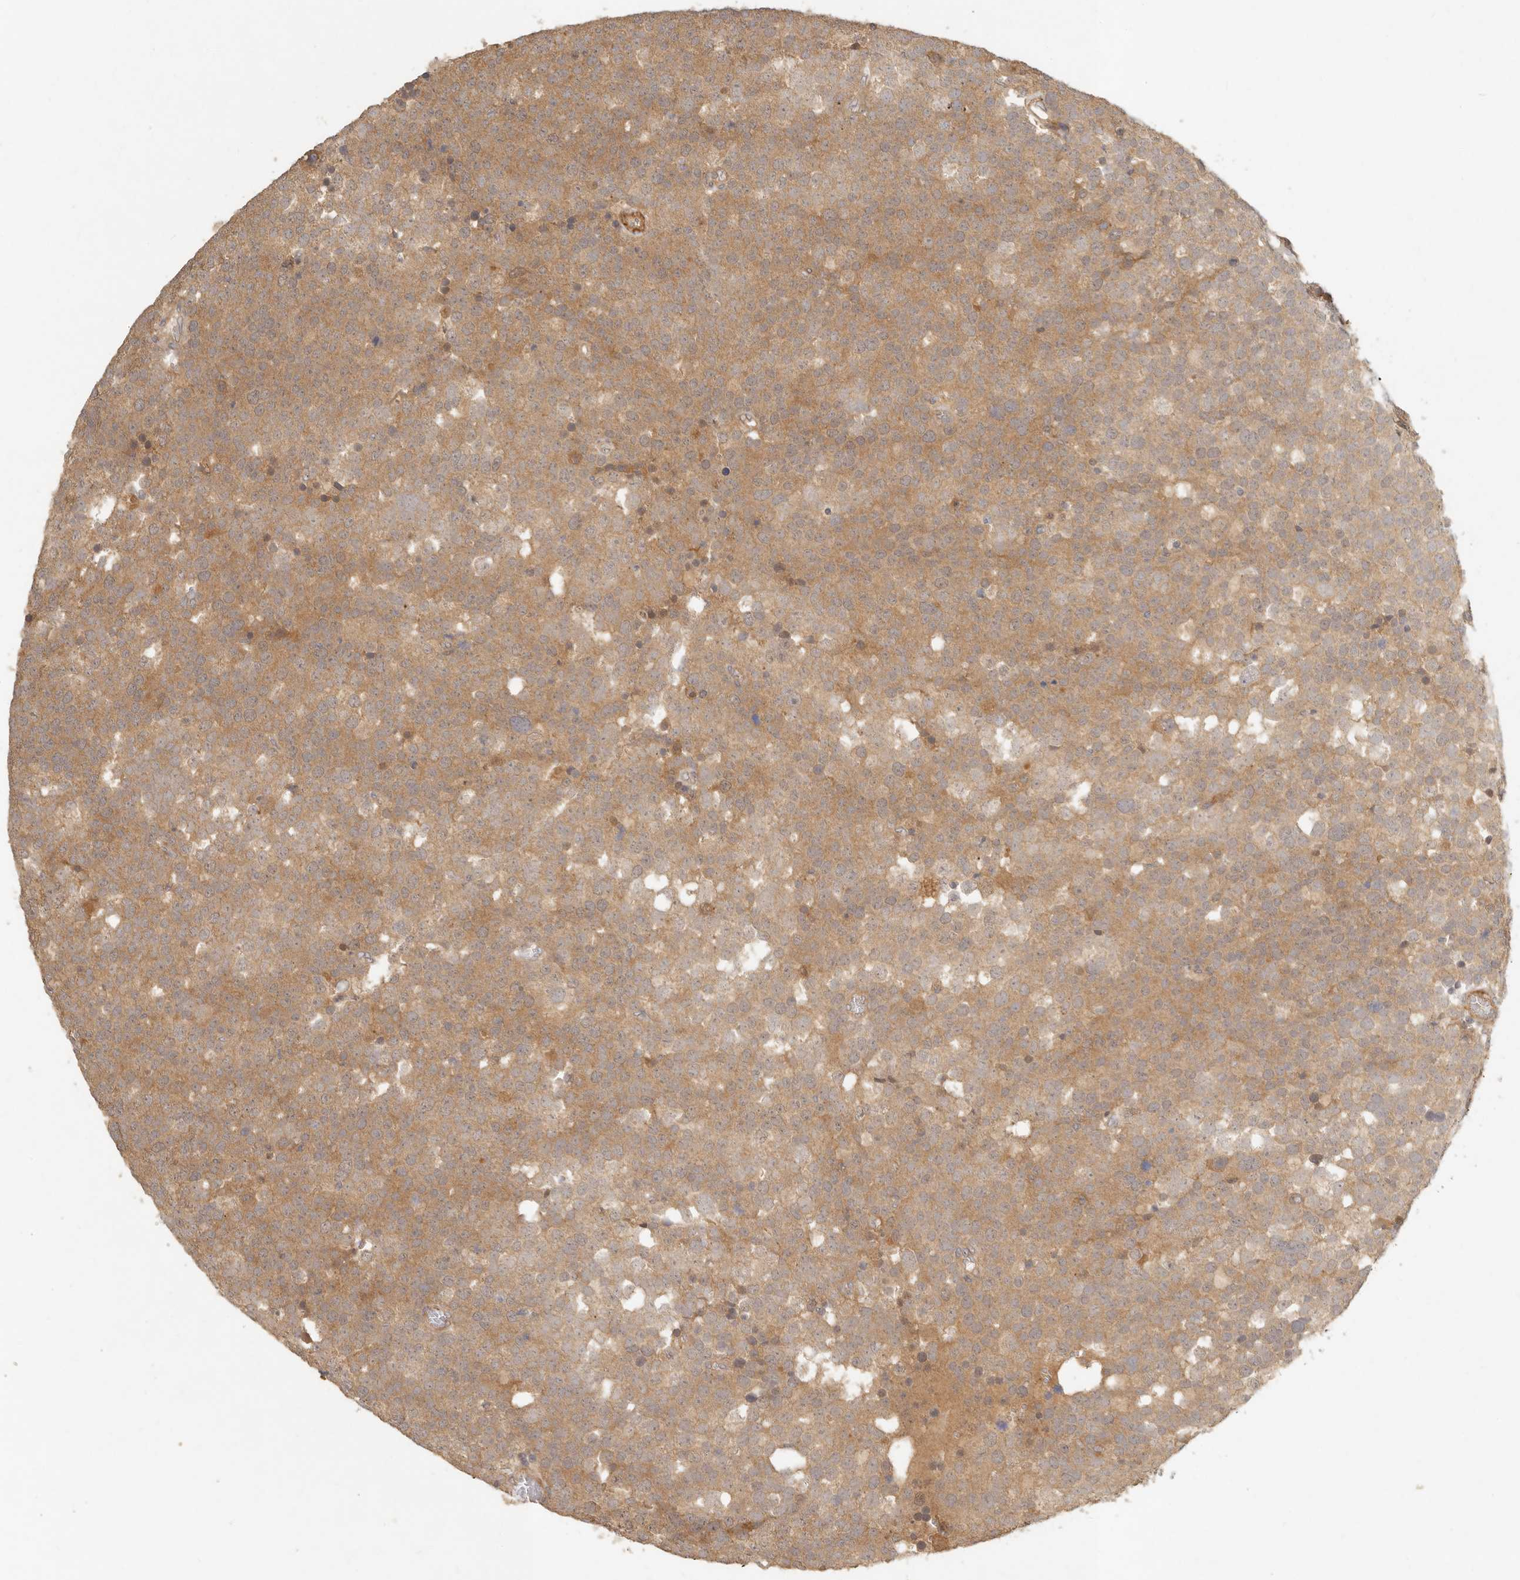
{"staining": {"intensity": "moderate", "quantity": ">75%", "location": "cytoplasmic/membranous"}, "tissue": "testis cancer", "cell_type": "Tumor cells", "image_type": "cancer", "snomed": [{"axis": "morphology", "description": "Seminoma, NOS"}, {"axis": "topography", "description": "Testis"}], "caption": "Immunohistochemical staining of human testis cancer exhibits medium levels of moderate cytoplasmic/membranous expression in about >75% of tumor cells. (DAB IHC with brightfield microscopy, high magnification).", "gene": "VIPR1", "patient": {"sex": "male", "age": 71}}